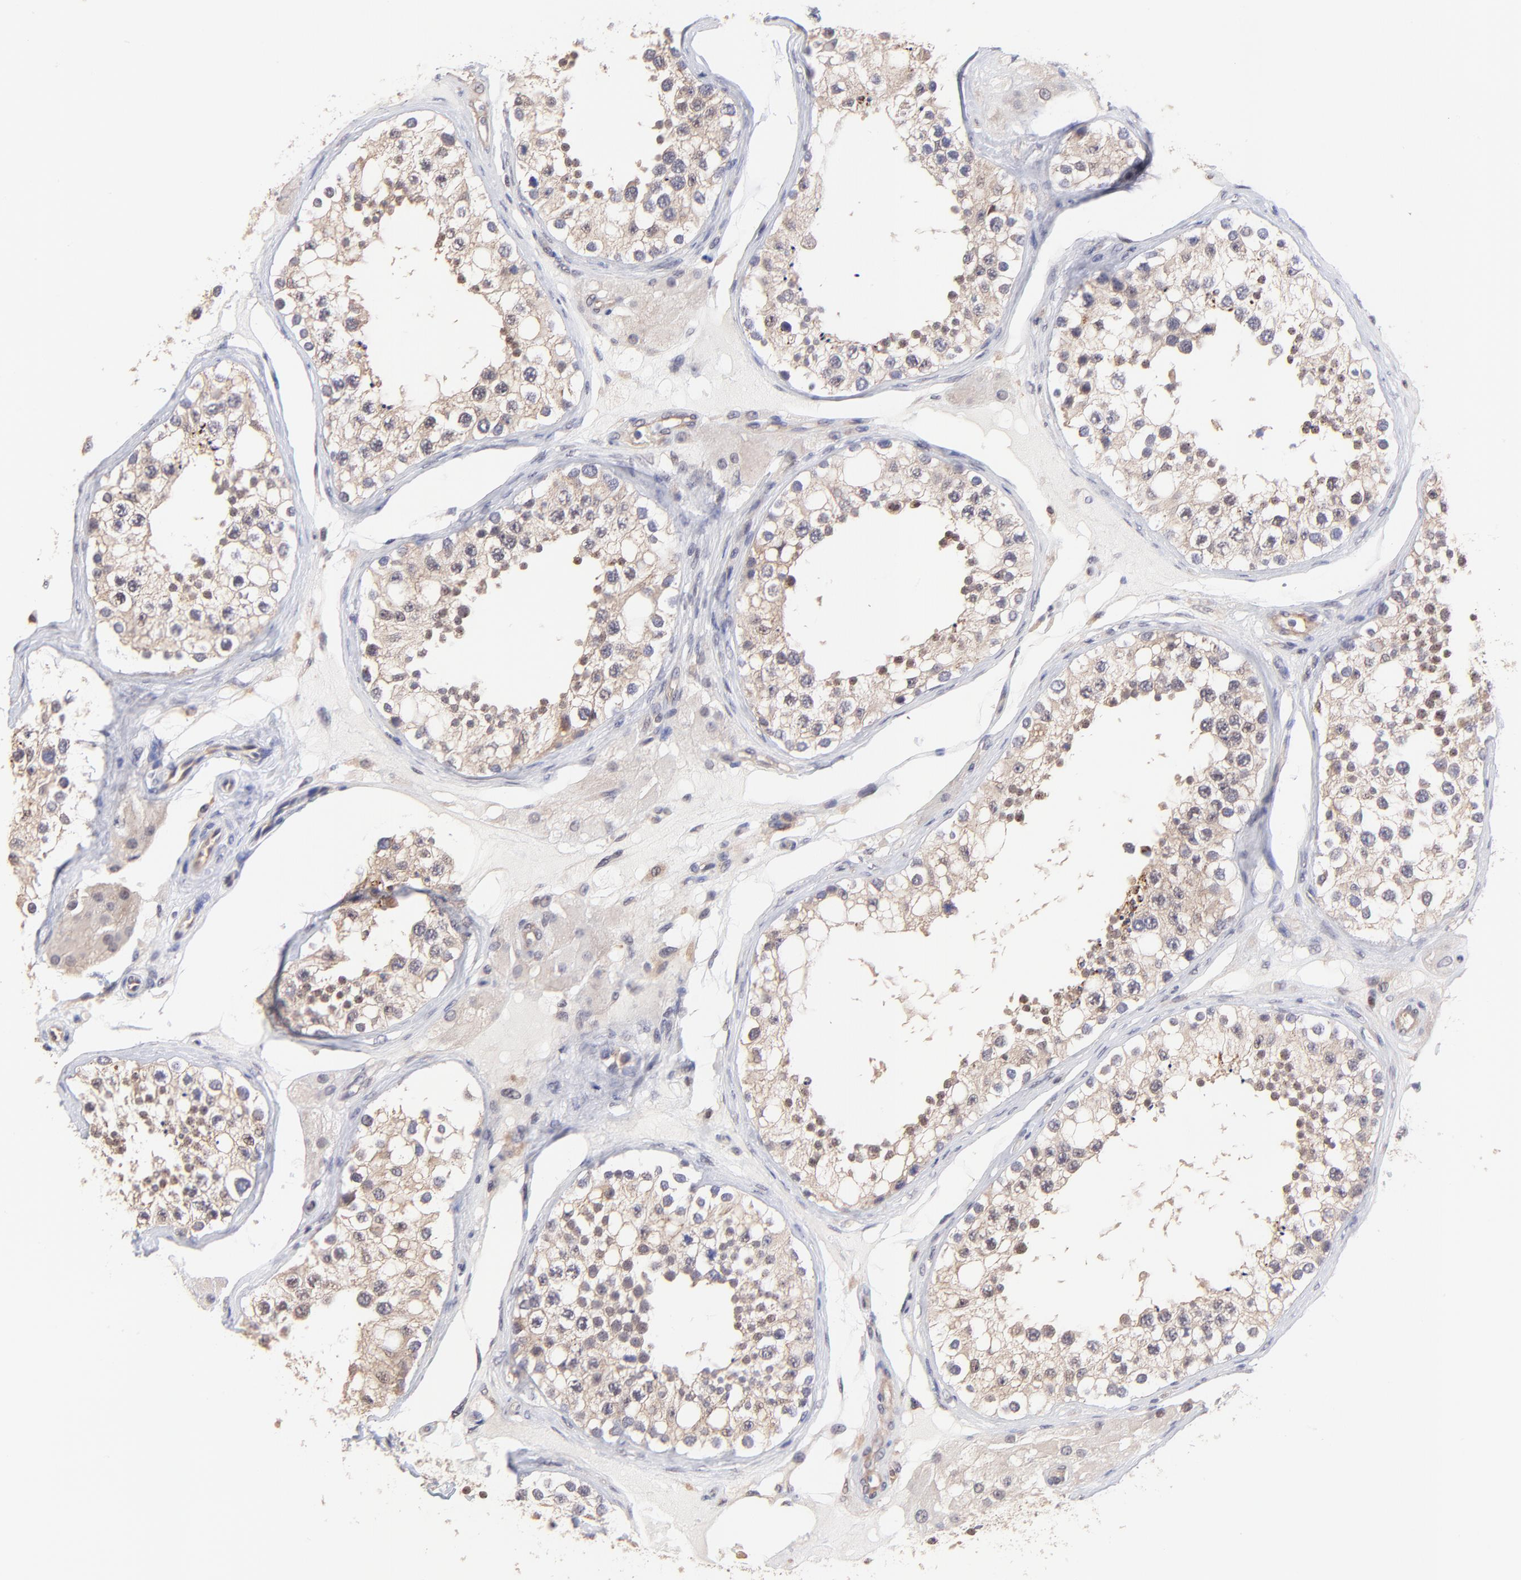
{"staining": {"intensity": "weak", "quantity": ">75%", "location": "cytoplasmic/membranous,nuclear"}, "tissue": "testis", "cell_type": "Cells in seminiferous ducts", "image_type": "normal", "snomed": [{"axis": "morphology", "description": "Normal tissue, NOS"}, {"axis": "topography", "description": "Testis"}], "caption": "Immunohistochemistry (IHC) staining of normal testis, which shows low levels of weak cytoplasmic/membranous,nuclear positivity in approximately >75% of cells in seminiferous ducts indicating weak cytoplasmic/membranous,nuclear protein positivity. The staining was performed using DAB (brown) for protein detection and nuclei were counterstained in hematoxylin (blue).", "gene": "ZNF747", "patient": {"sex": "male", "age": 68}}